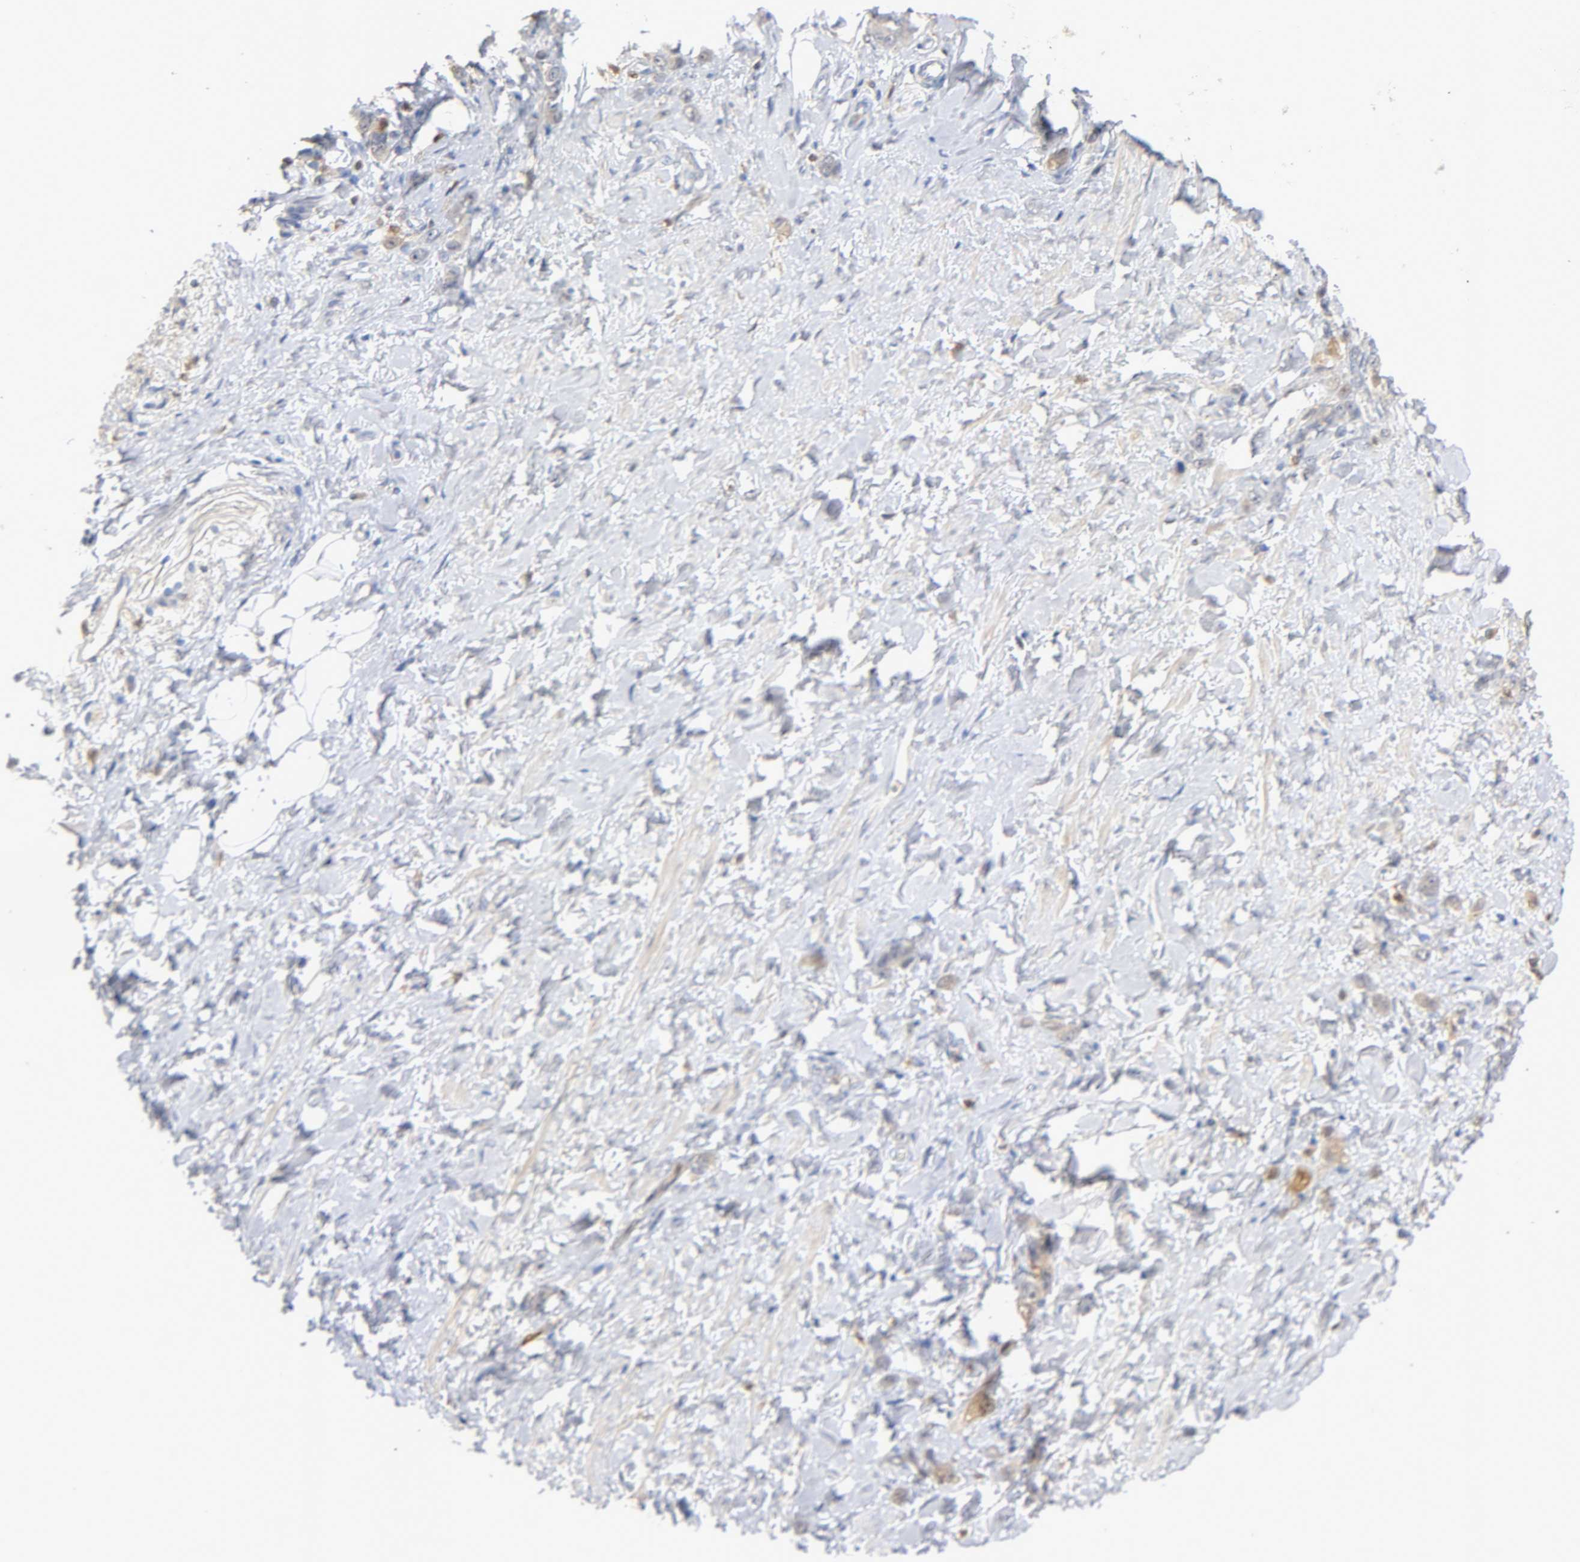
{"staining": {"intensity": "negative", "quantity": "none", "location": "none"}, "tissue": "stomach cancer", "cell_type": "Tumor cells", "image_type": "cancer", "snomed": [{"axis": "morphology", "description": "Adenocarcinoma, NOS"}, {"axis": "topography", "description": "Stomach"}], "caption": "This is an immunohistochemistry (IHC) micrograph of adenocarcinoma (stomach). There is no expression in tumor cells.", "gene": "IL18", "patient": {"sex": "male", "age": 82}}